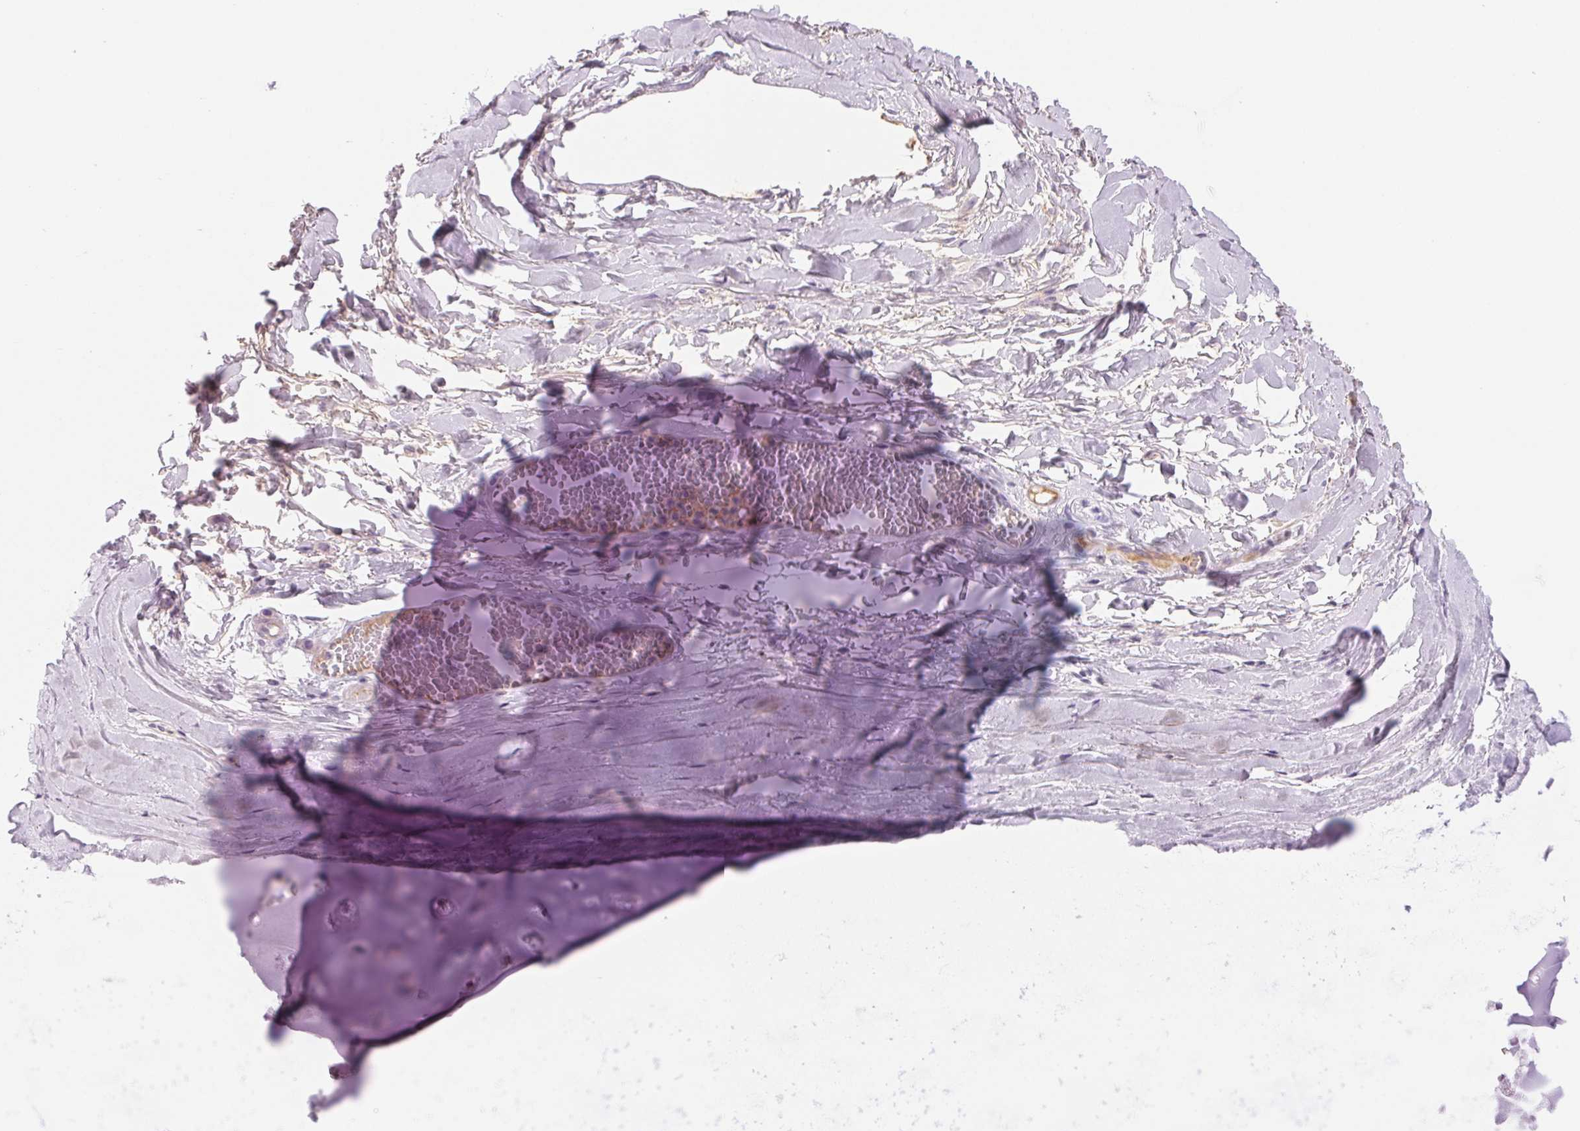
{"staining": {"intensity": "negative", "quantity": "none", "location": "none"}, "tissue": "soft tissue", "cell_type": "Chondrocytes", "image_type": "normal", "snomed": [{"axis": "morphology", "description": "Normal tissue, NOS"}, {"axis": "topography", "description": "Cartilage tissue"}, {"axis": "topography", "description": "Nasopharynx"}, {"axis": "topography", "description": "Thyroid gland"}], "caption": "Immunohistochemistry of unremarkable soft tissue reveals no positivity in chondrocytes.", "gene": "IFIT1B", "patient": {"sex": "male", "age": 63}}